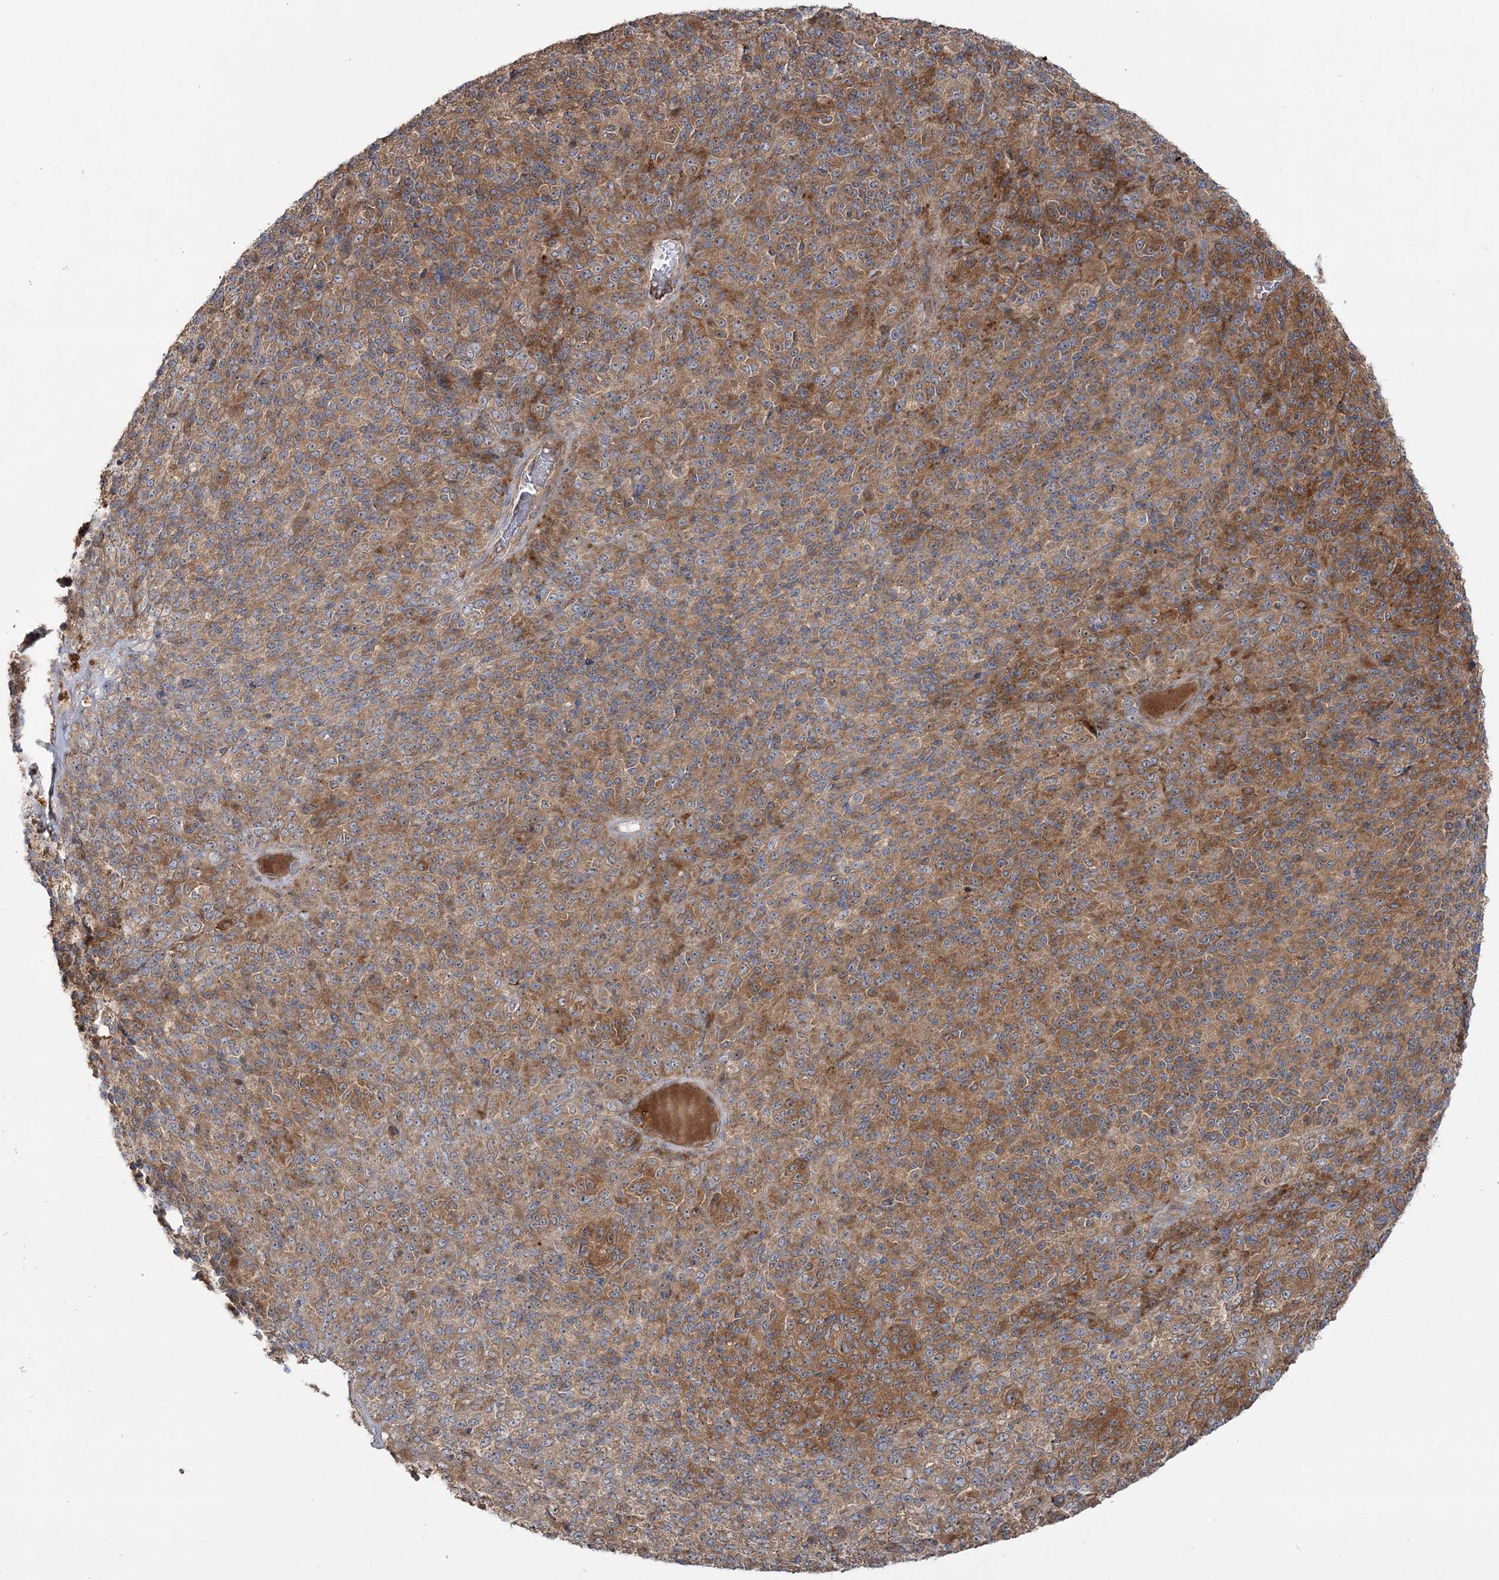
{"staining": {"intensity": "strong", "quantity": ">75%", "location": "cytoplasmic/membranous"}, "tissue": "melanoma", "cell_type": "Tumor cells", "image_type": "cancer", "snomed": [{"axis": "morphology", "description": "Malignant melanoma, Metastatic site"}, {"axis": "topography", "description": "Brain"}], "caption": "Immunohistochemistry staining of melanoma, which exhibits high levels of strong cytoplasmic/membranous positivity in about >75% of tumor cells indicating strong cytoplasmic/membranous protein positivity. The staining was performed using DAB (brown) for protein detection and nuclei were counterstained in hematoxylin (blue).", "gene": "MOCS2", "patient": {"sex": "female", "age": 56}}